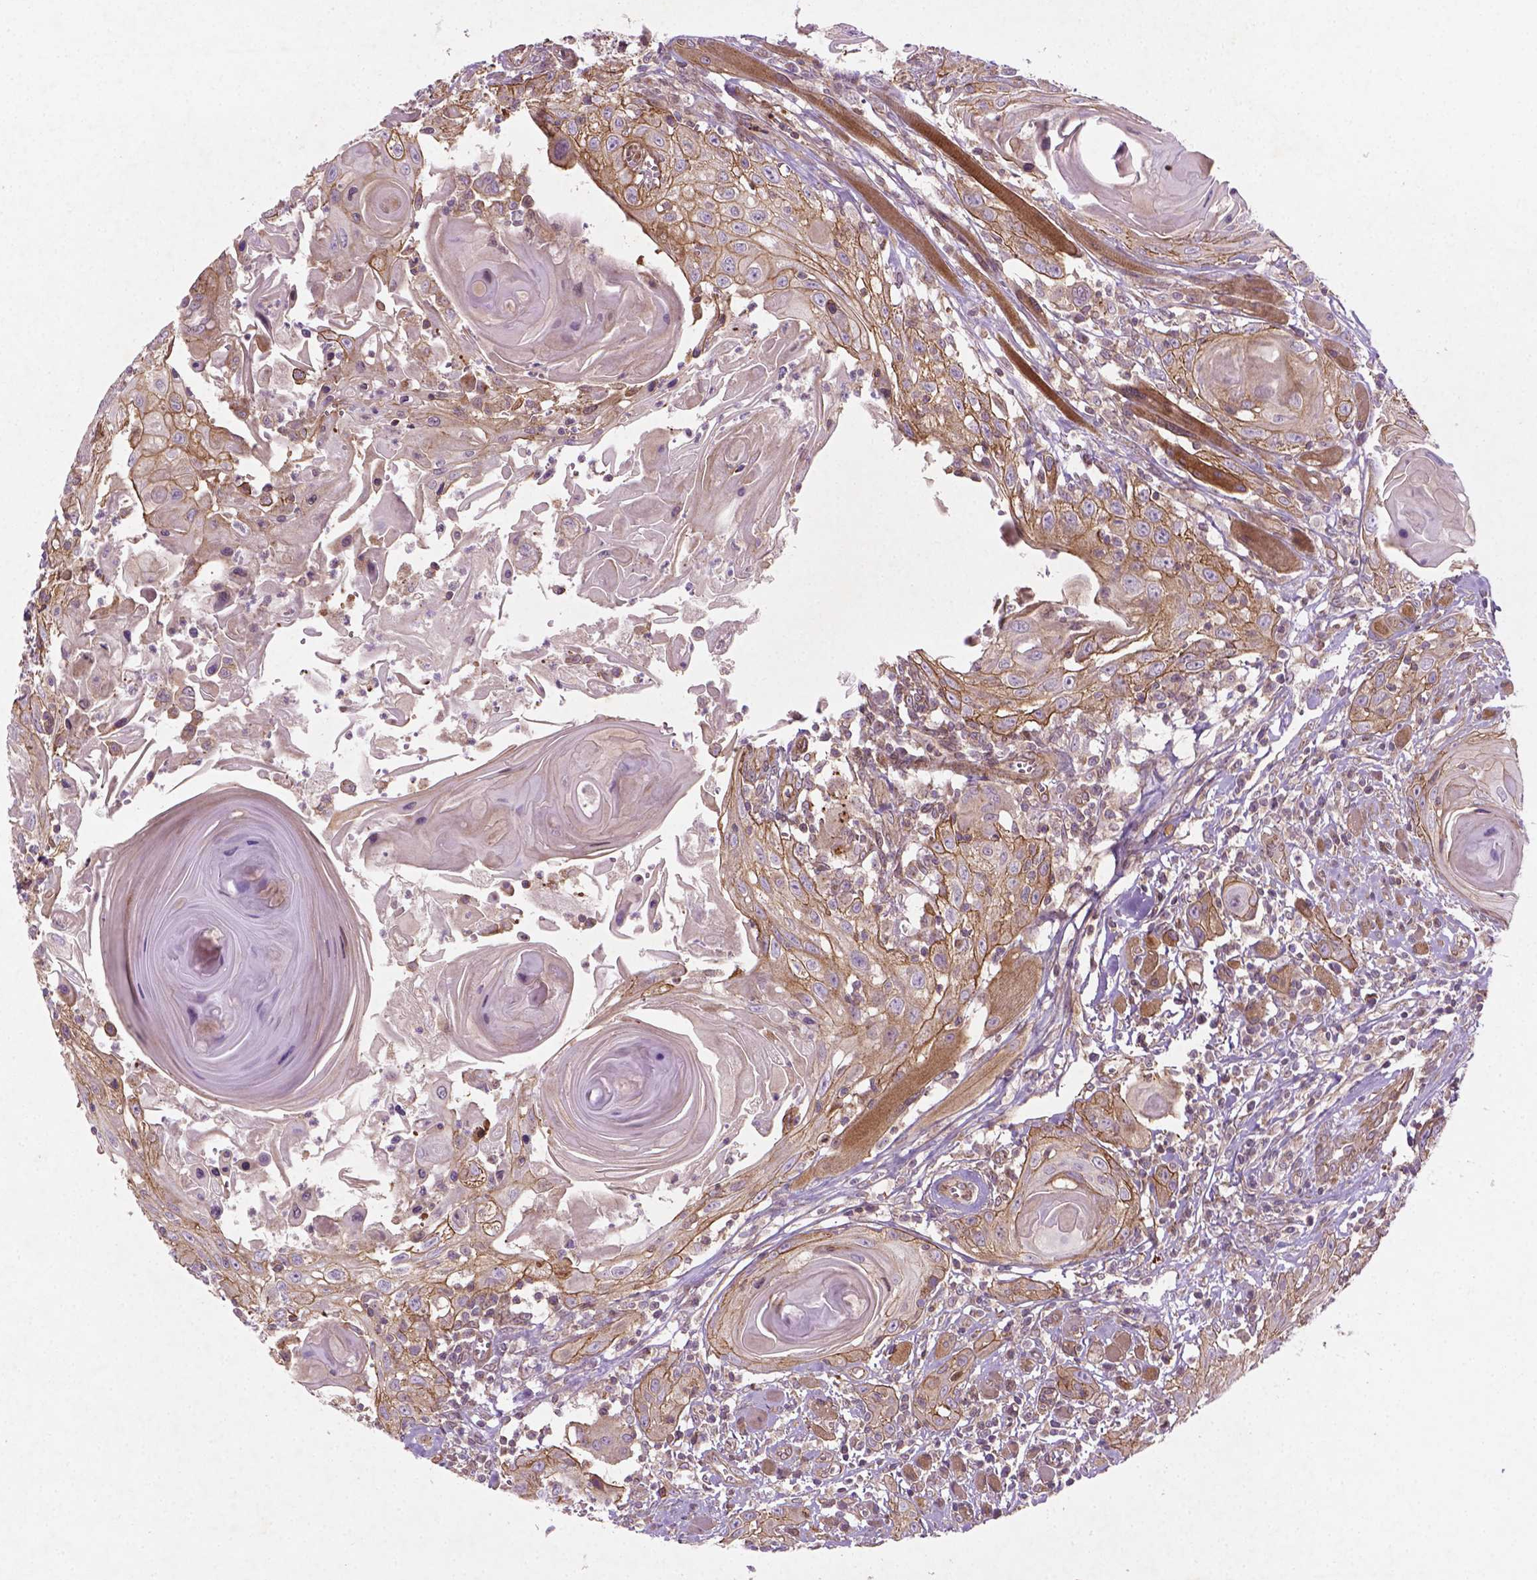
{"staining": {"intensity": "moderate", "quantity": "25%-75%", "location": "cytoplasmic/membranous"}, "tissue": "head and neck cancer", "cell_type": "Tumor cells", "image_type": "cancer", "snomed": [{"axis": "morphology", "description": "Squamous cell carcinoma, NOS"}, {"axis": "topography", "description": "Head-Neck"}], "caption": "Immunohistochemical staining of human head and neck squamous cell carcinoma displays medium levels of moderate cytoplasmic/membranous protein expression in about 25%-75% of tumor cells.", "gene": "TCHP", "patient": {"sex": "female", "age": 80}}